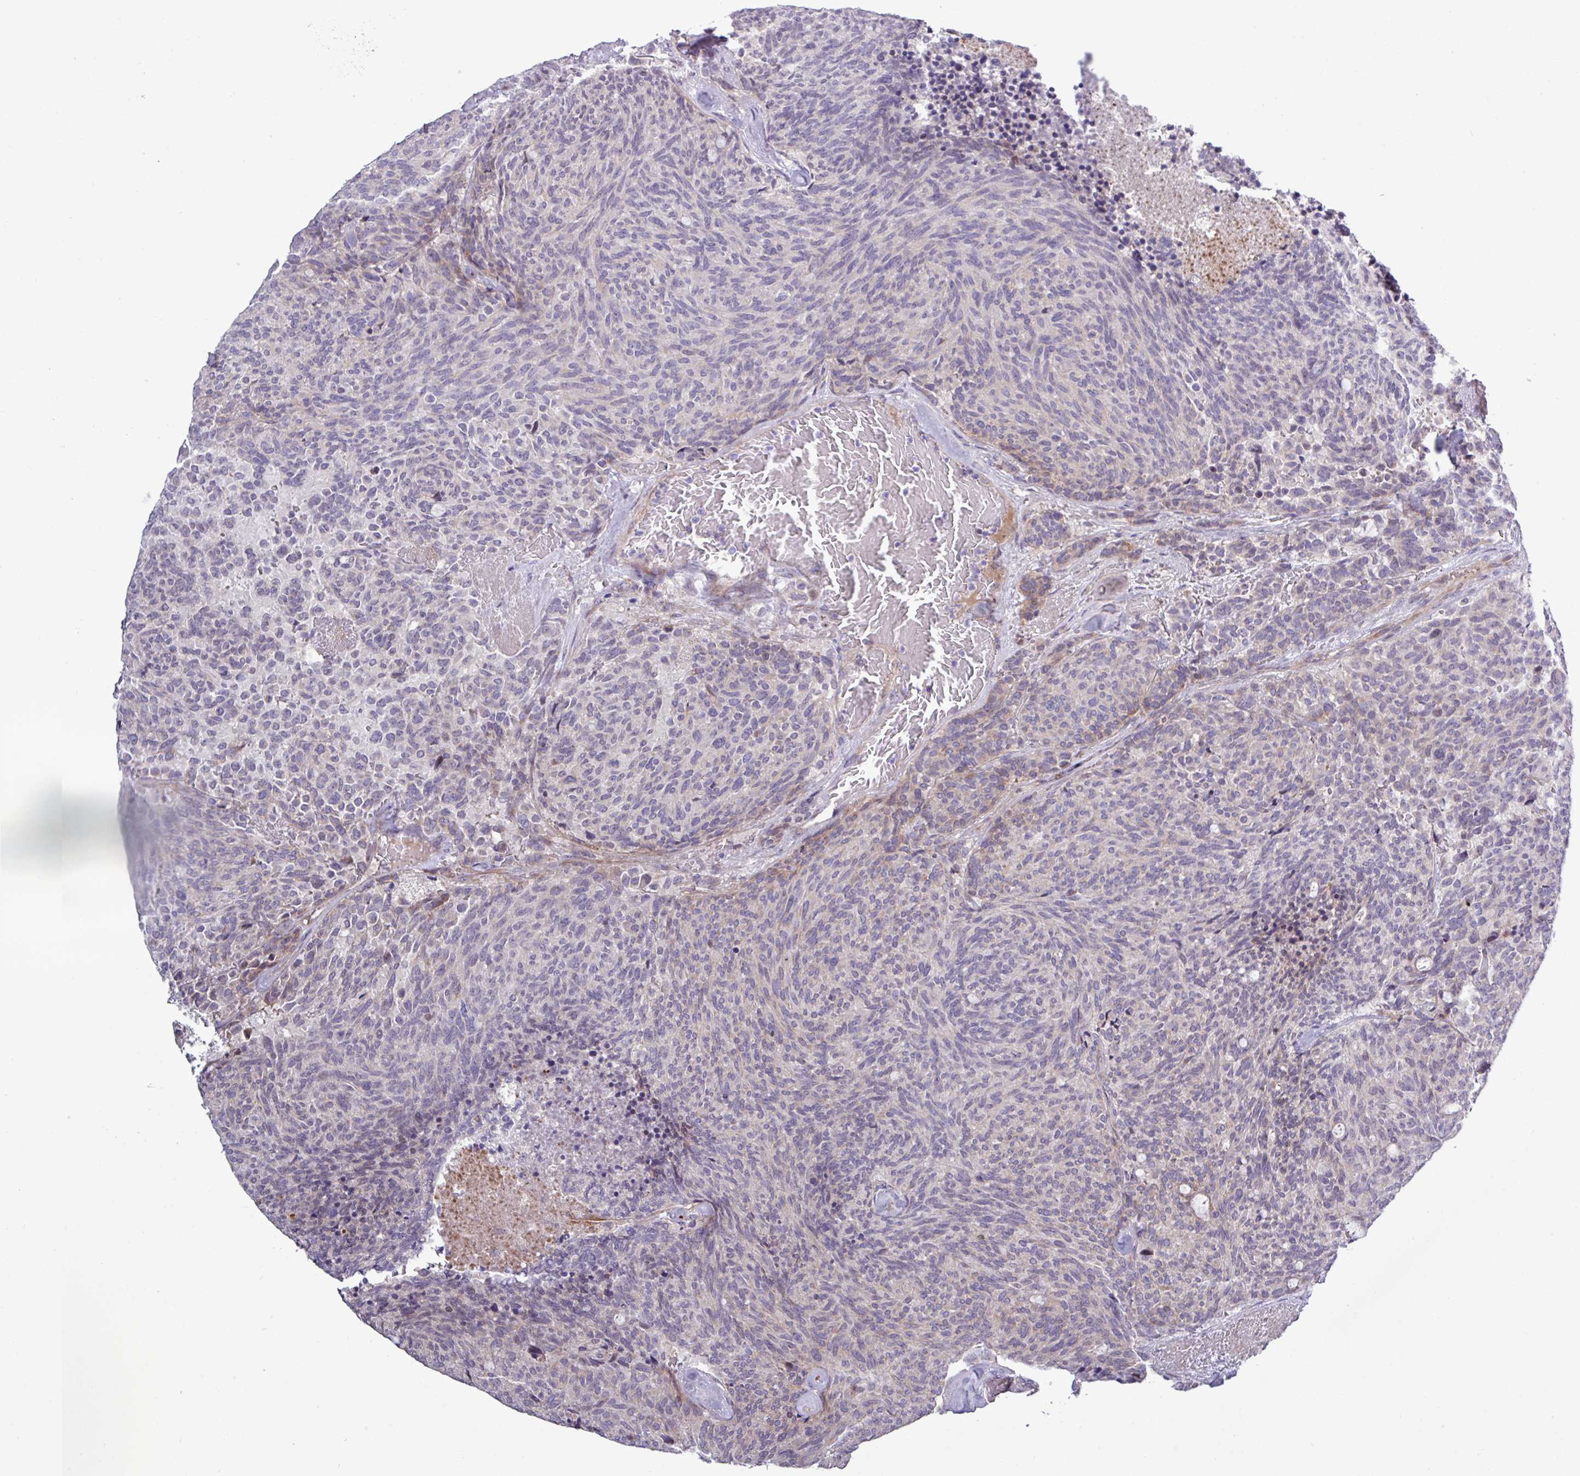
{"staining": {"intensity": "negative", "quantity": "none", "location": "none"}, "tissue": "carcinoid", "cell_type": "Tumor cells", "image_type": "cancer", "snomed": [{"axis": "morphology", "description": "Carcinoid, malignant, NOS"}, {"axis": "topography", "description": "Pancreas"}], "caption": "High power microscopy photomicrograph of an immunohistochemistry photomicrograph of carcinoid, revealing no significant expression in tumor cells.", "gene": "TNFSF12", "patient": {"sex": "female", "age": 54}}